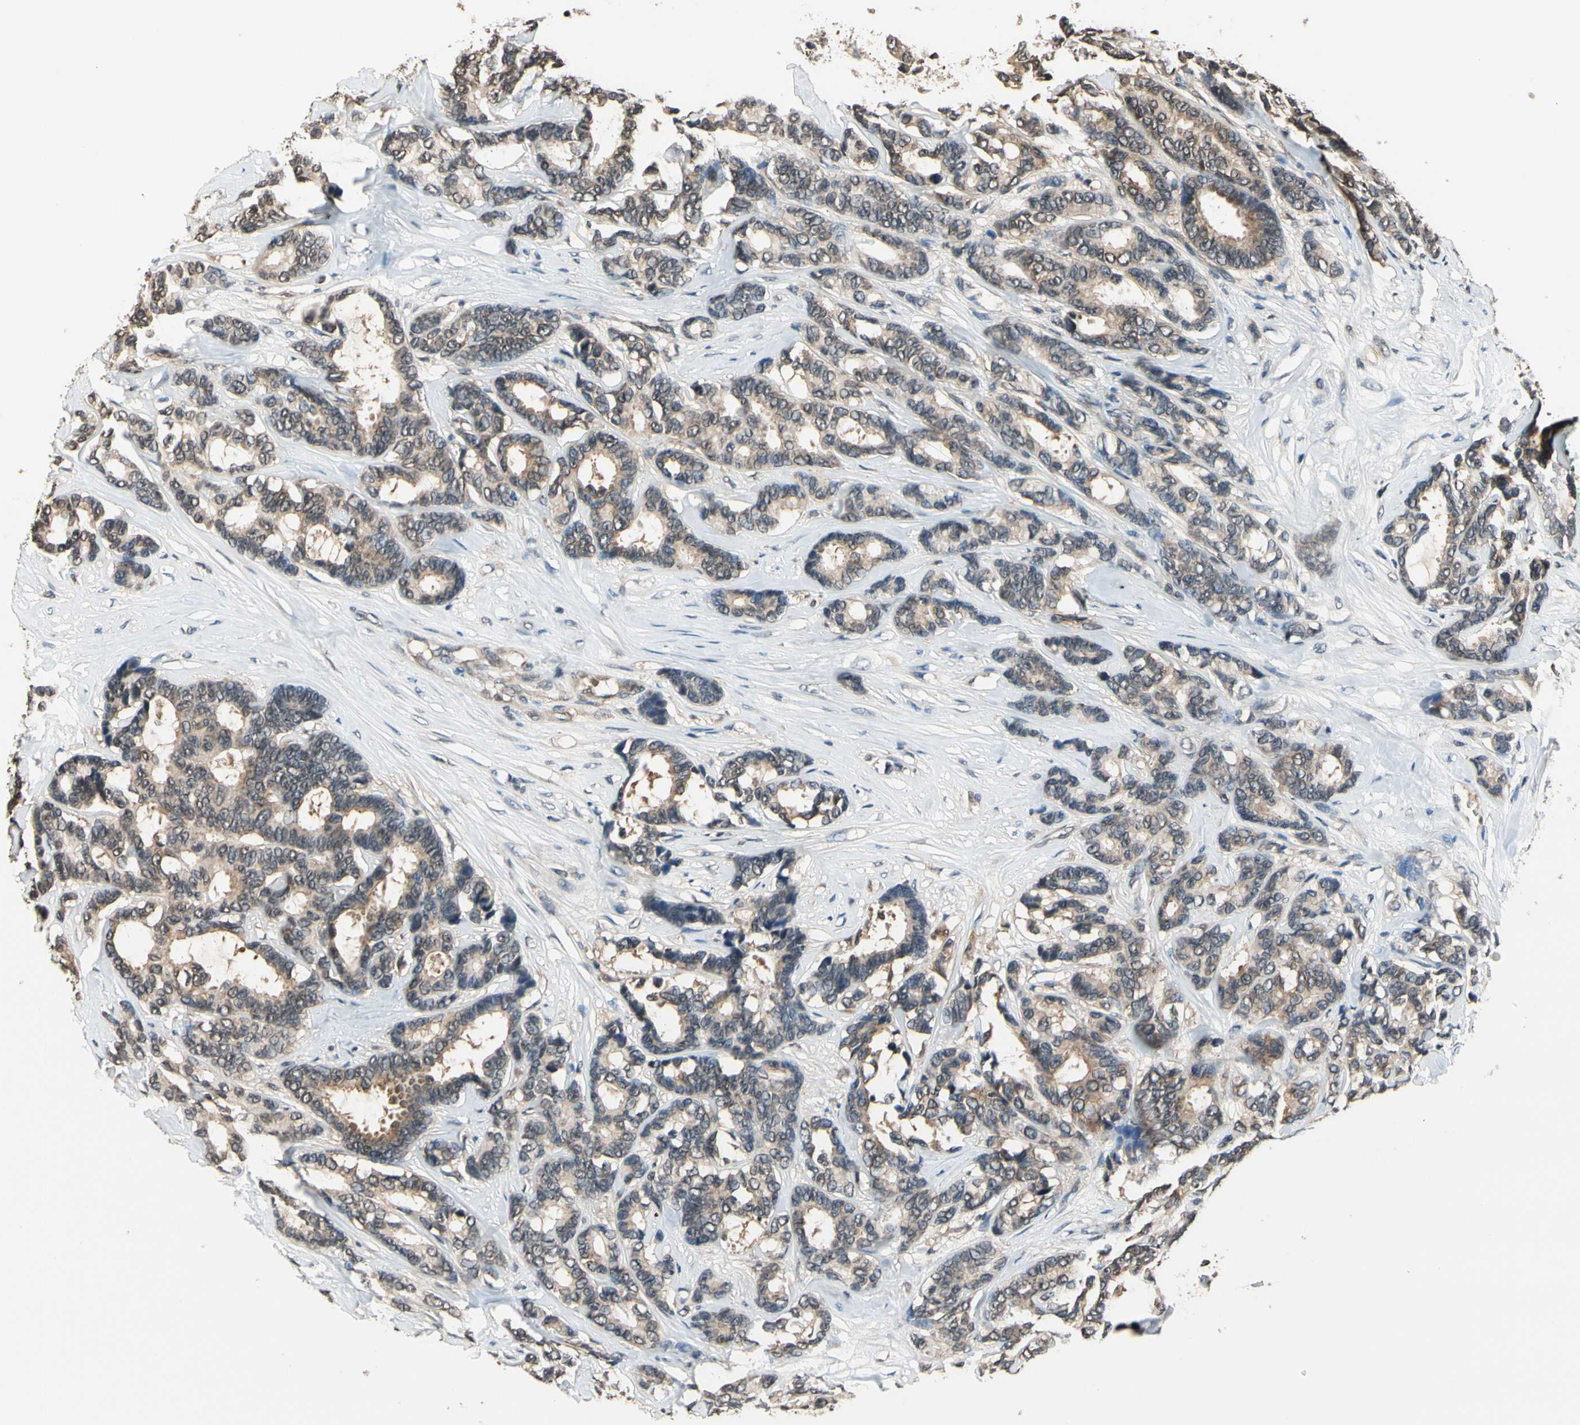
{"staining": {"intensity": "moderate", "quantity": ">75%", "location": "cytoplasmic/membranous"}, "tissue": "breast cancer", "cell_type": "Tumor cells", "image_type": "cancer", "snomed": [{"axis": "morphology", "description": "Duct carcinoma"}, {"axis": "topography", "description": "Breast"}], "caption": "Invasive ductal carcinoma (breast) tissue exhibits moderate cytoplasmic/membranous positivity in approximately >75% of tumor cells", "gene": "GCLC", "patient": {"sex": "female", "age": 87}}